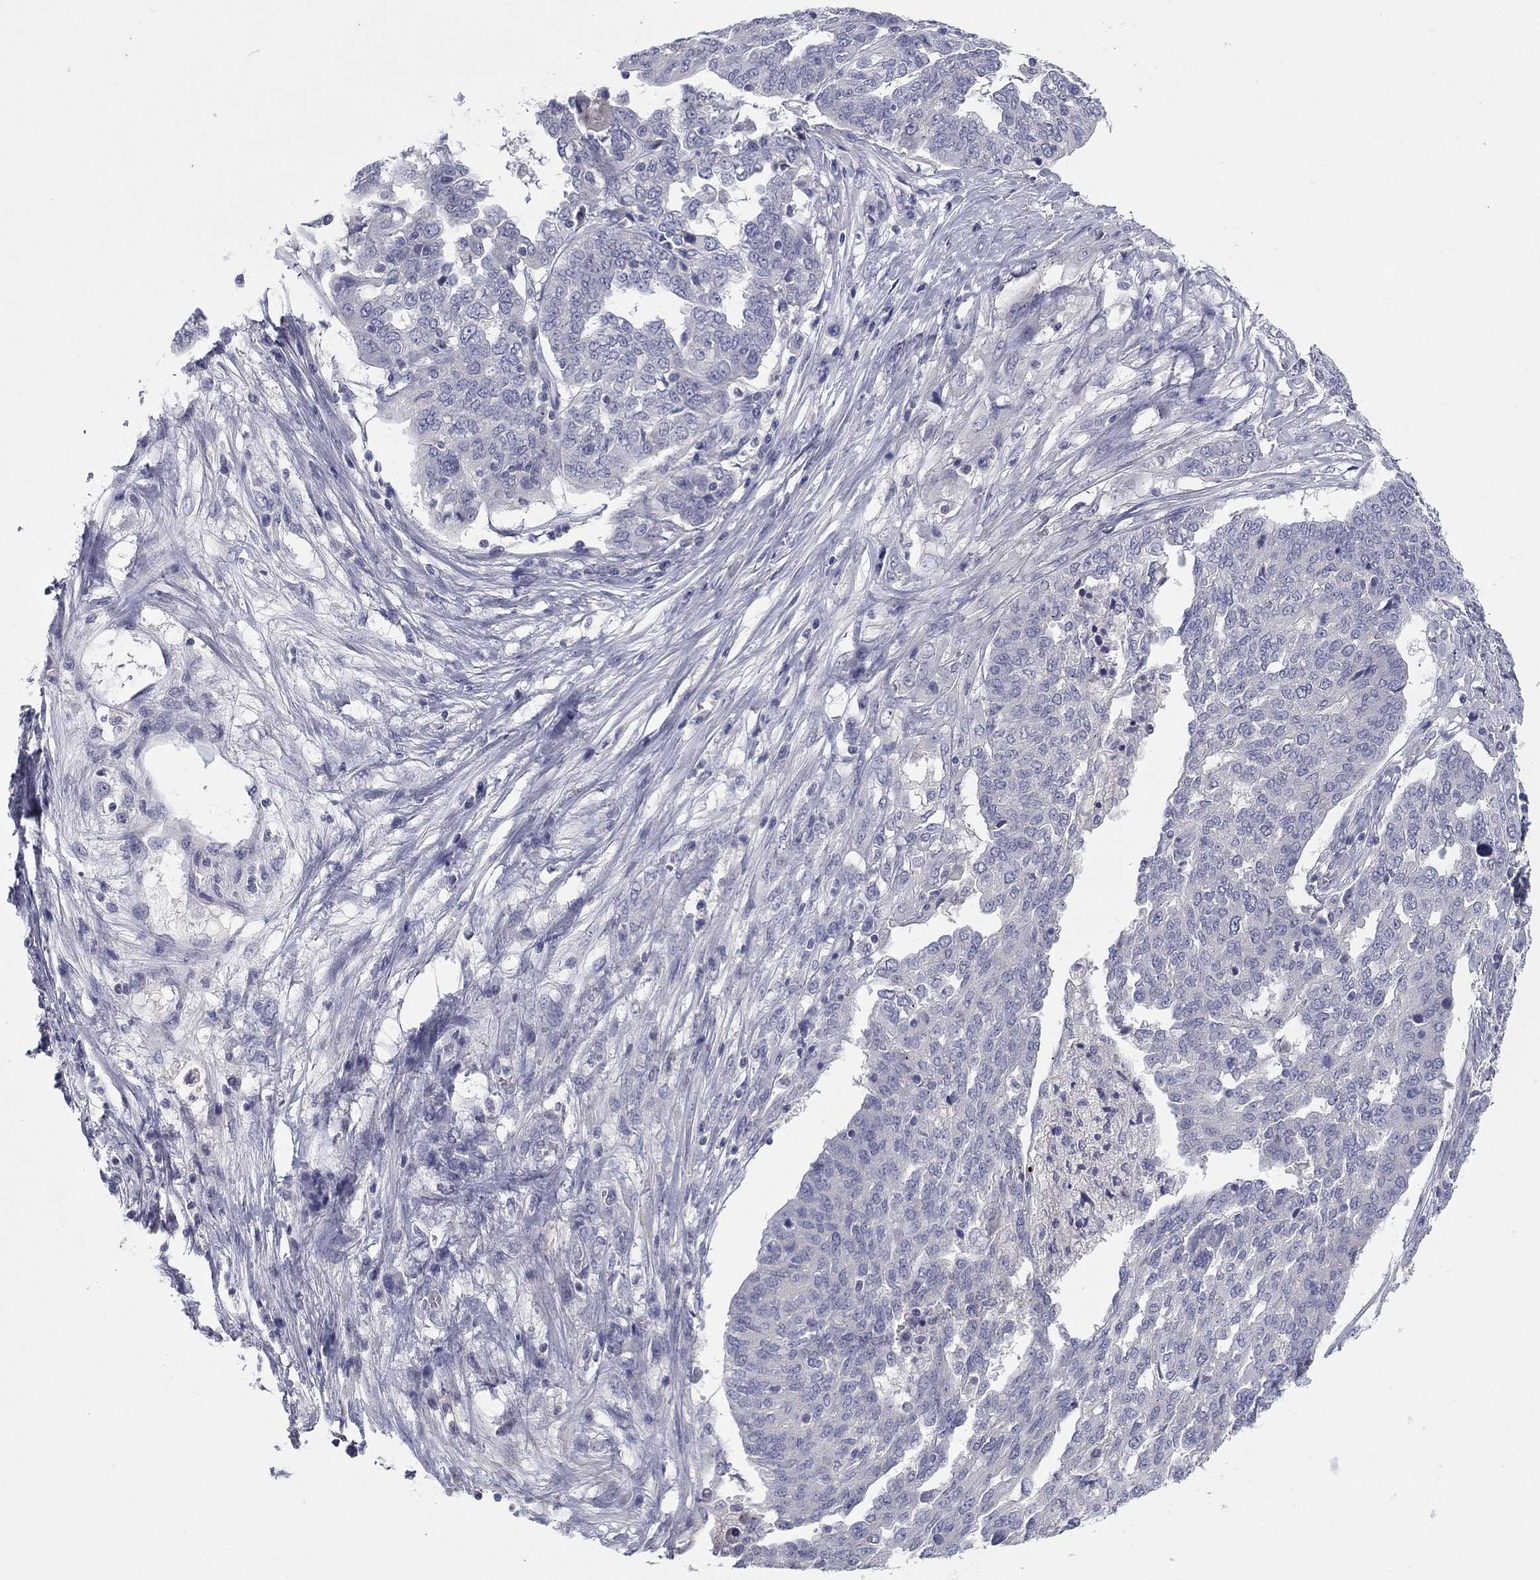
{"staining": {"intensity": "negative", "quantity": "none", "location": "none"}, "tissue": "ovarian cancer", "cell_type": "Tumor cells", "image_type": "cancer", "snomed": [{"axis": "morphology", "description": "Cystadenocarcinoma, serous, NOS"}, {"axis": "topography", "description": "Ovary"}], "caption": "Image shows no protein positivity in tumor cells of ovarian serous cystadenocarcinoma tissue. The staining was performed using DAB (3,3'-diaminobenzidine) to visualize the protein expression in brown, while the nuclei were stained in blue with hematoxylin (Magnification: 20x).", "gene": "CNTNAP4", "patient": {"sex": "female", "age": 67}}